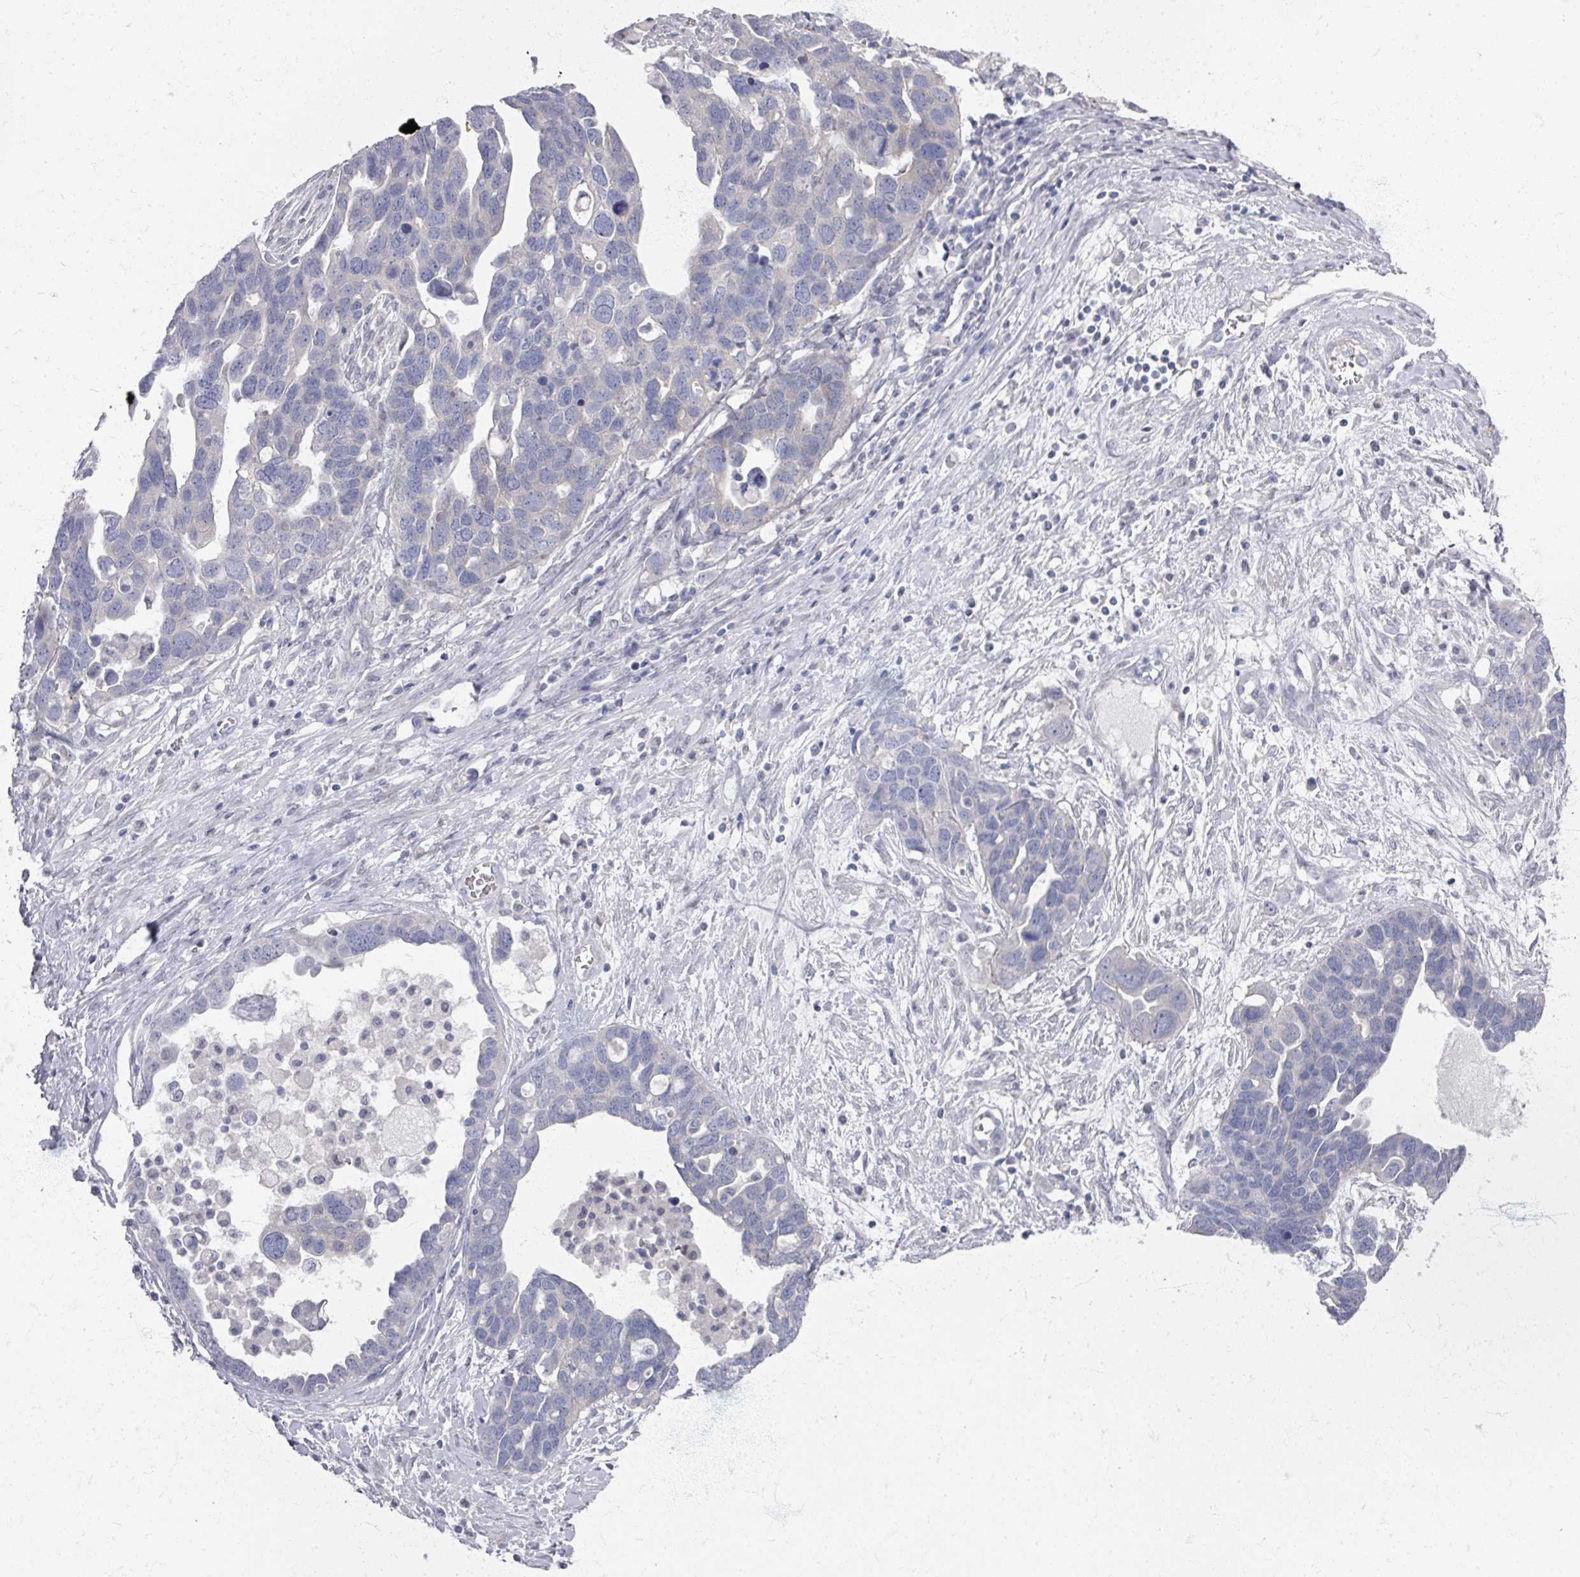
{"staining": {"intensity": "negative", "quantity": "none", "location": "none"}, "tissue": "ovarian cancer", "cell_type": "Tumor cells", "image_type": "cancer", "snomed": [{"axis": "morphology", "description": "Cystadenocarcinoma, serous, NOS"}, {"axis": "topography", "description": "Ovary"}], "caption": "Immunohistochemistry micrograph of ovarian cancer stained for a protein (brown), which exhibits no staining in tumor cells.", "gene": "TTYH3", "patient": {"sex": "female", "age": 54}}